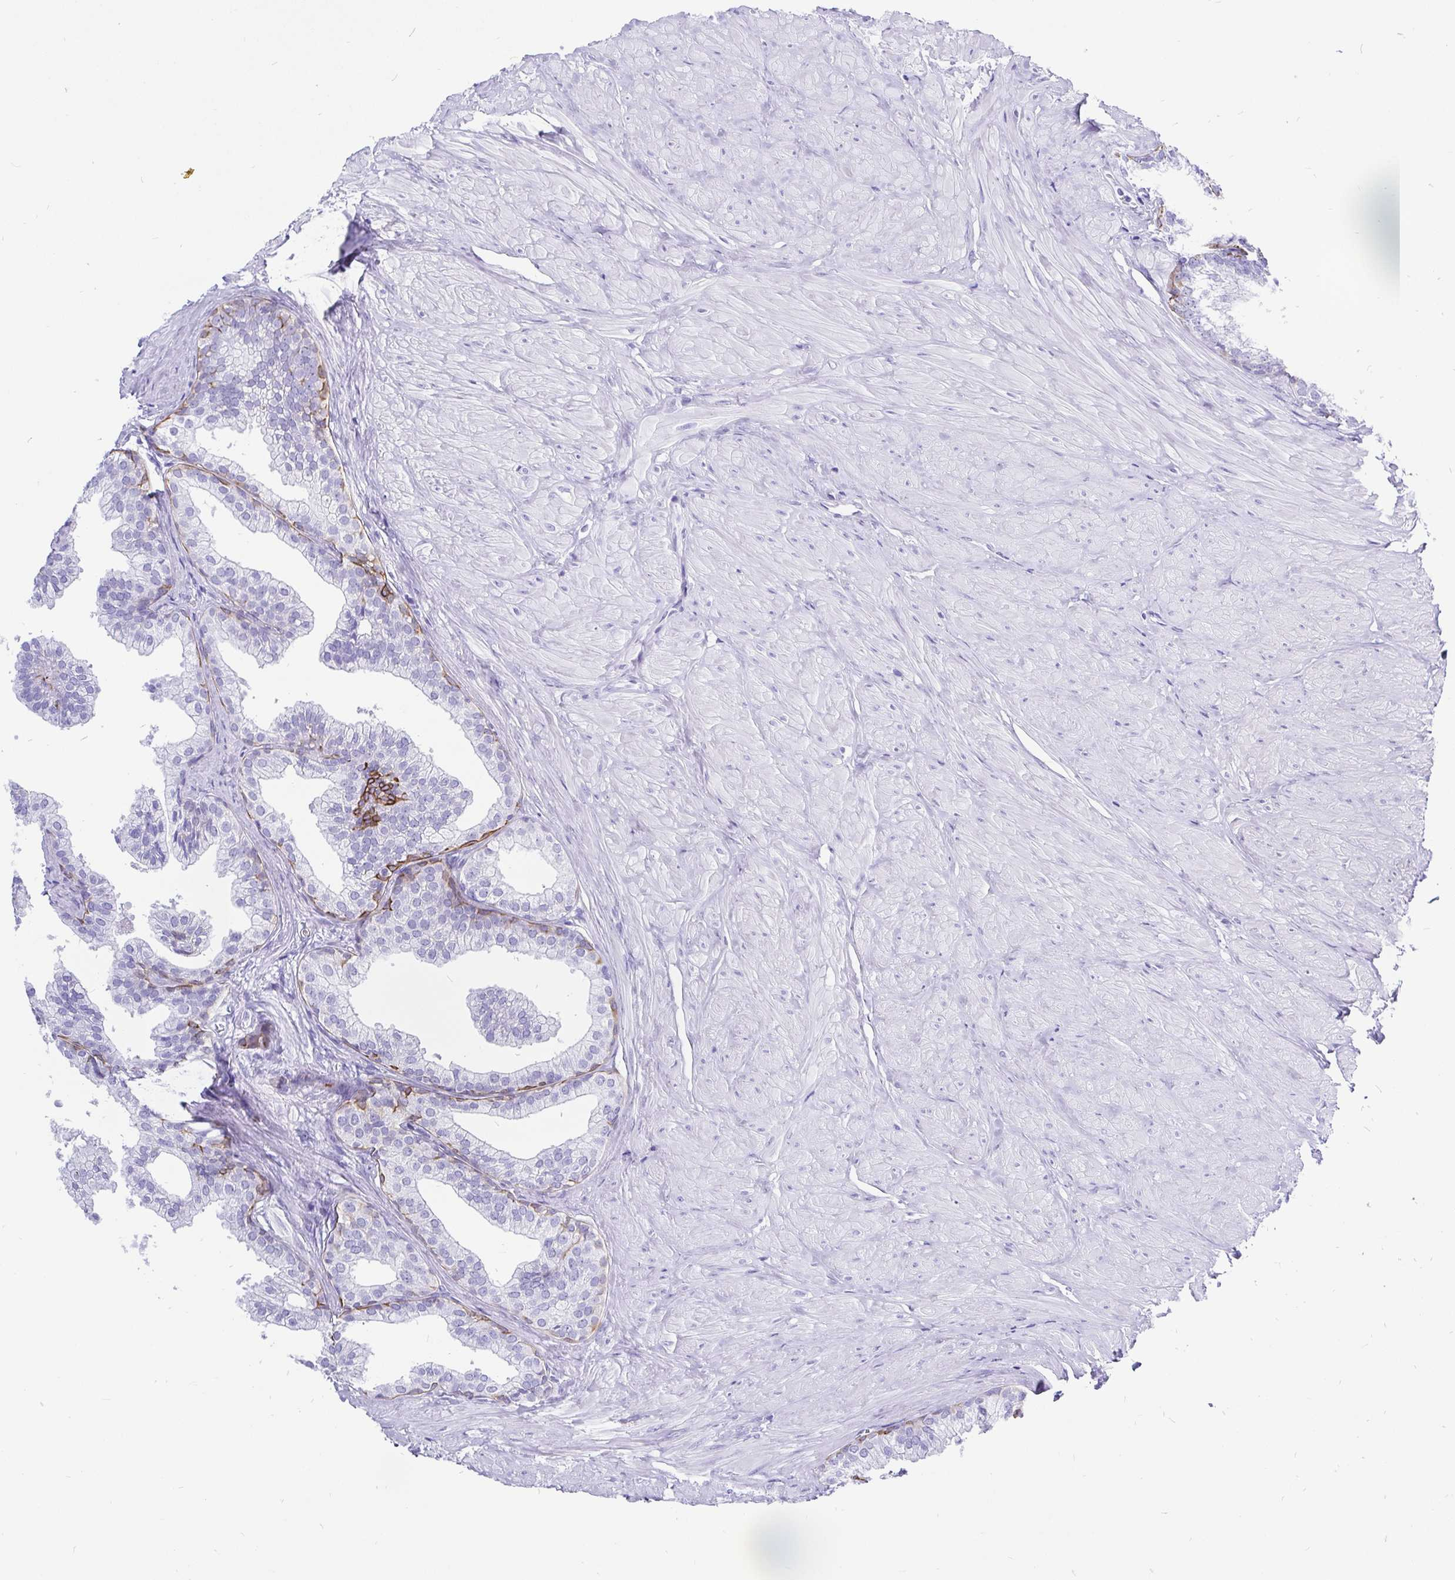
{"staining": {"intensity": "moderate", "quantity": "<25%", "location": "cytoplasmic/membranous"}, "tissue": "prostate", "cell_type": "Glandular cells", "image_type": "normal", "snomed": [{"axis": "morphology", "description": "Normal tissue, NOS"}, {"axis": "topography", "description": "Prostate"}, {"axis": "topography", "description": "Peripheral nerve tissue"}], "caption": "Immunohistochemical staining of normal human prostate exhibits moderate cytoplasmic/membranous protein positivity in approximately <25% of glandular cells. (DAB (3,3'-diaminobenzidine) IHC with brightfield microscopy, high magnification).", "gene": "KRT13", "patient": {"sex": "male", "age": 55}}